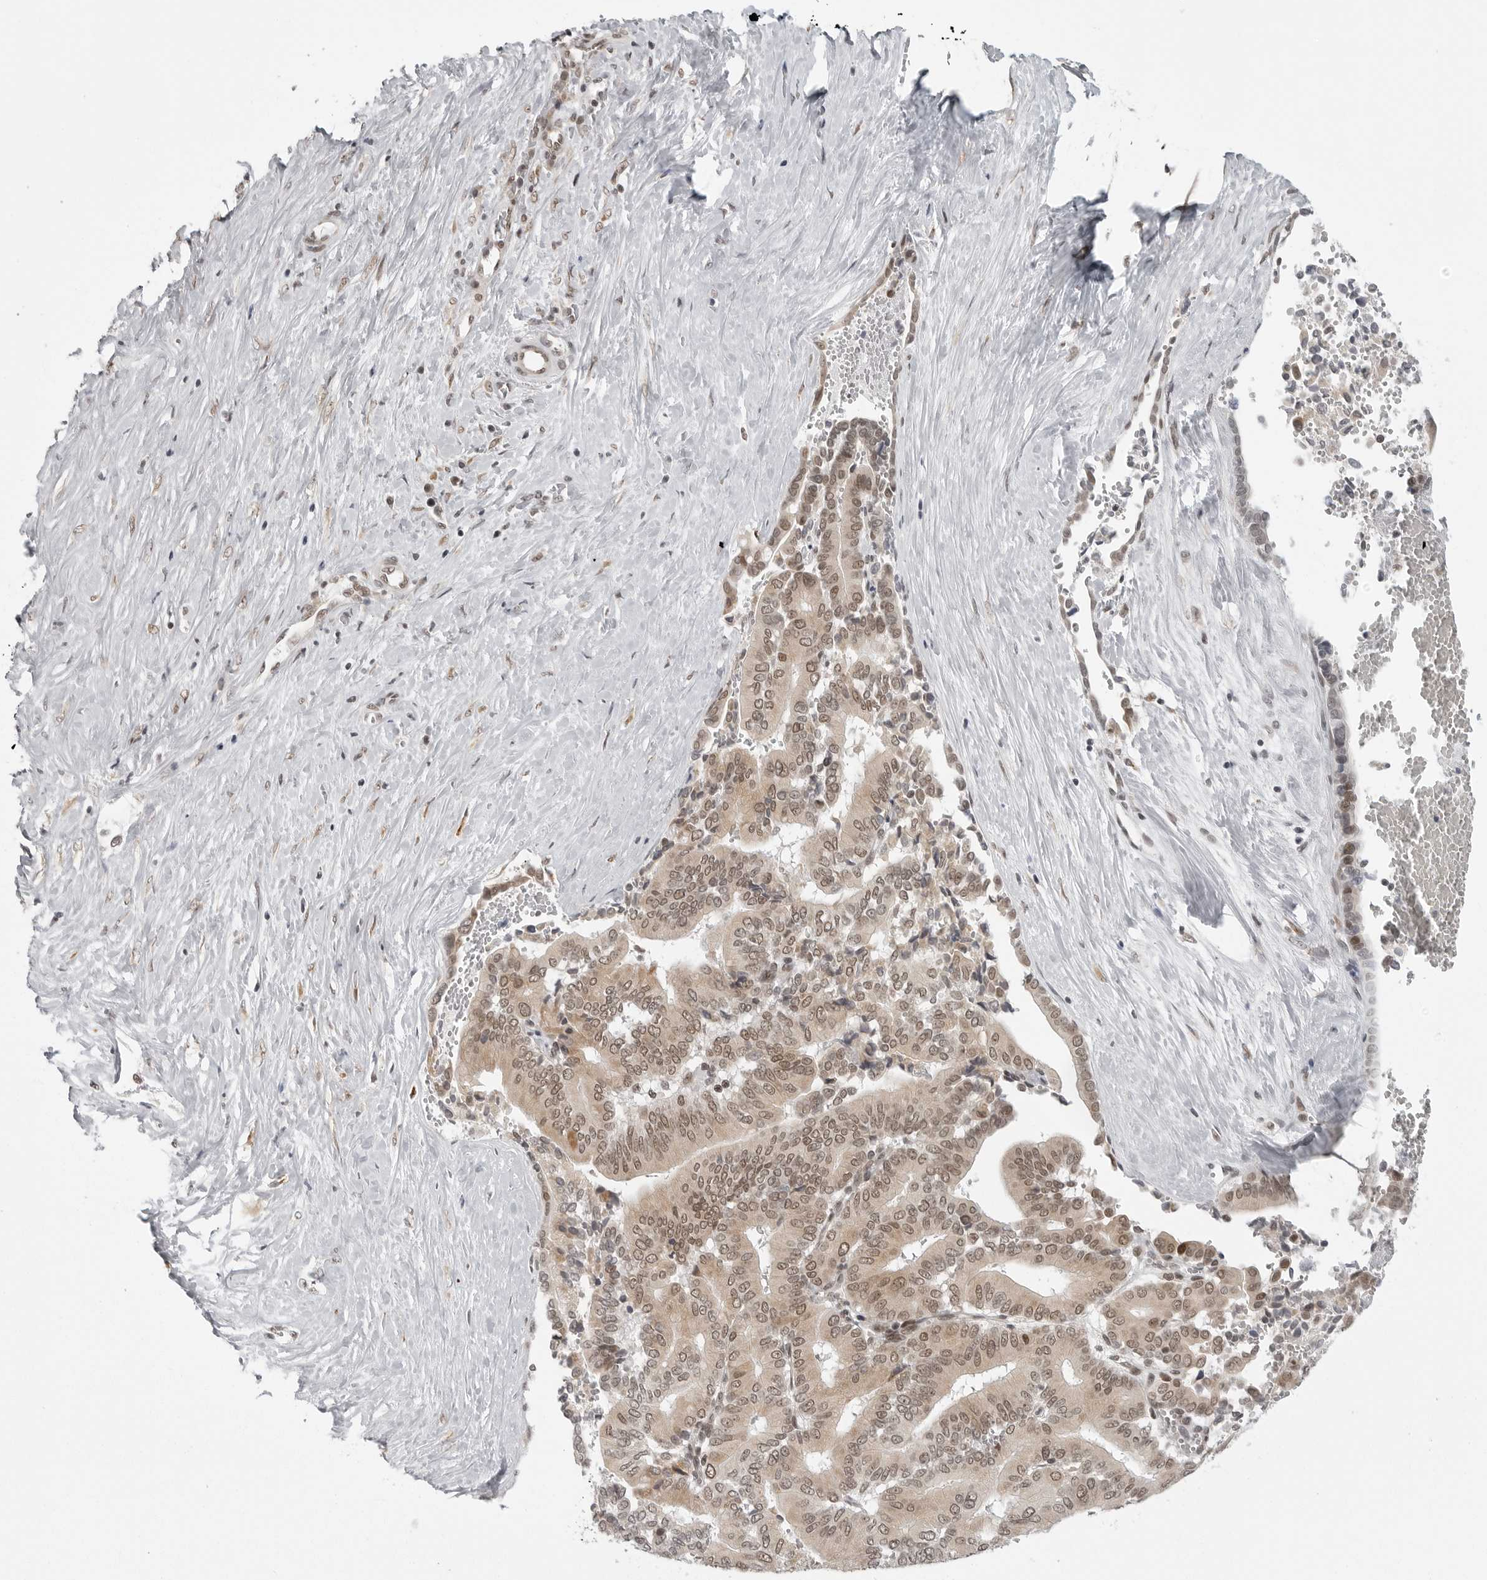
{"staining": {"intensity": "moderate", "quantity": ">75%", "location": "cytoplasmic/membranous,nuclear"}, "tissue": "liver cancer", "cell_type": "Tumor cells", "image_type": "cancer", "snomed": [{"axis": "morphology", "description": "Cholangiocarcinoma"}, {"axis": "topography", "description": "Liver"}], "caption": "The immunohistochemical stain shows moderate cytoplasmic/membranous and nuclear positivity in tumor cells of cholangiocarcinoma (liver) tissue.", "gene": "PRDM10", "patient": {"sex": "female", "age": 75}}